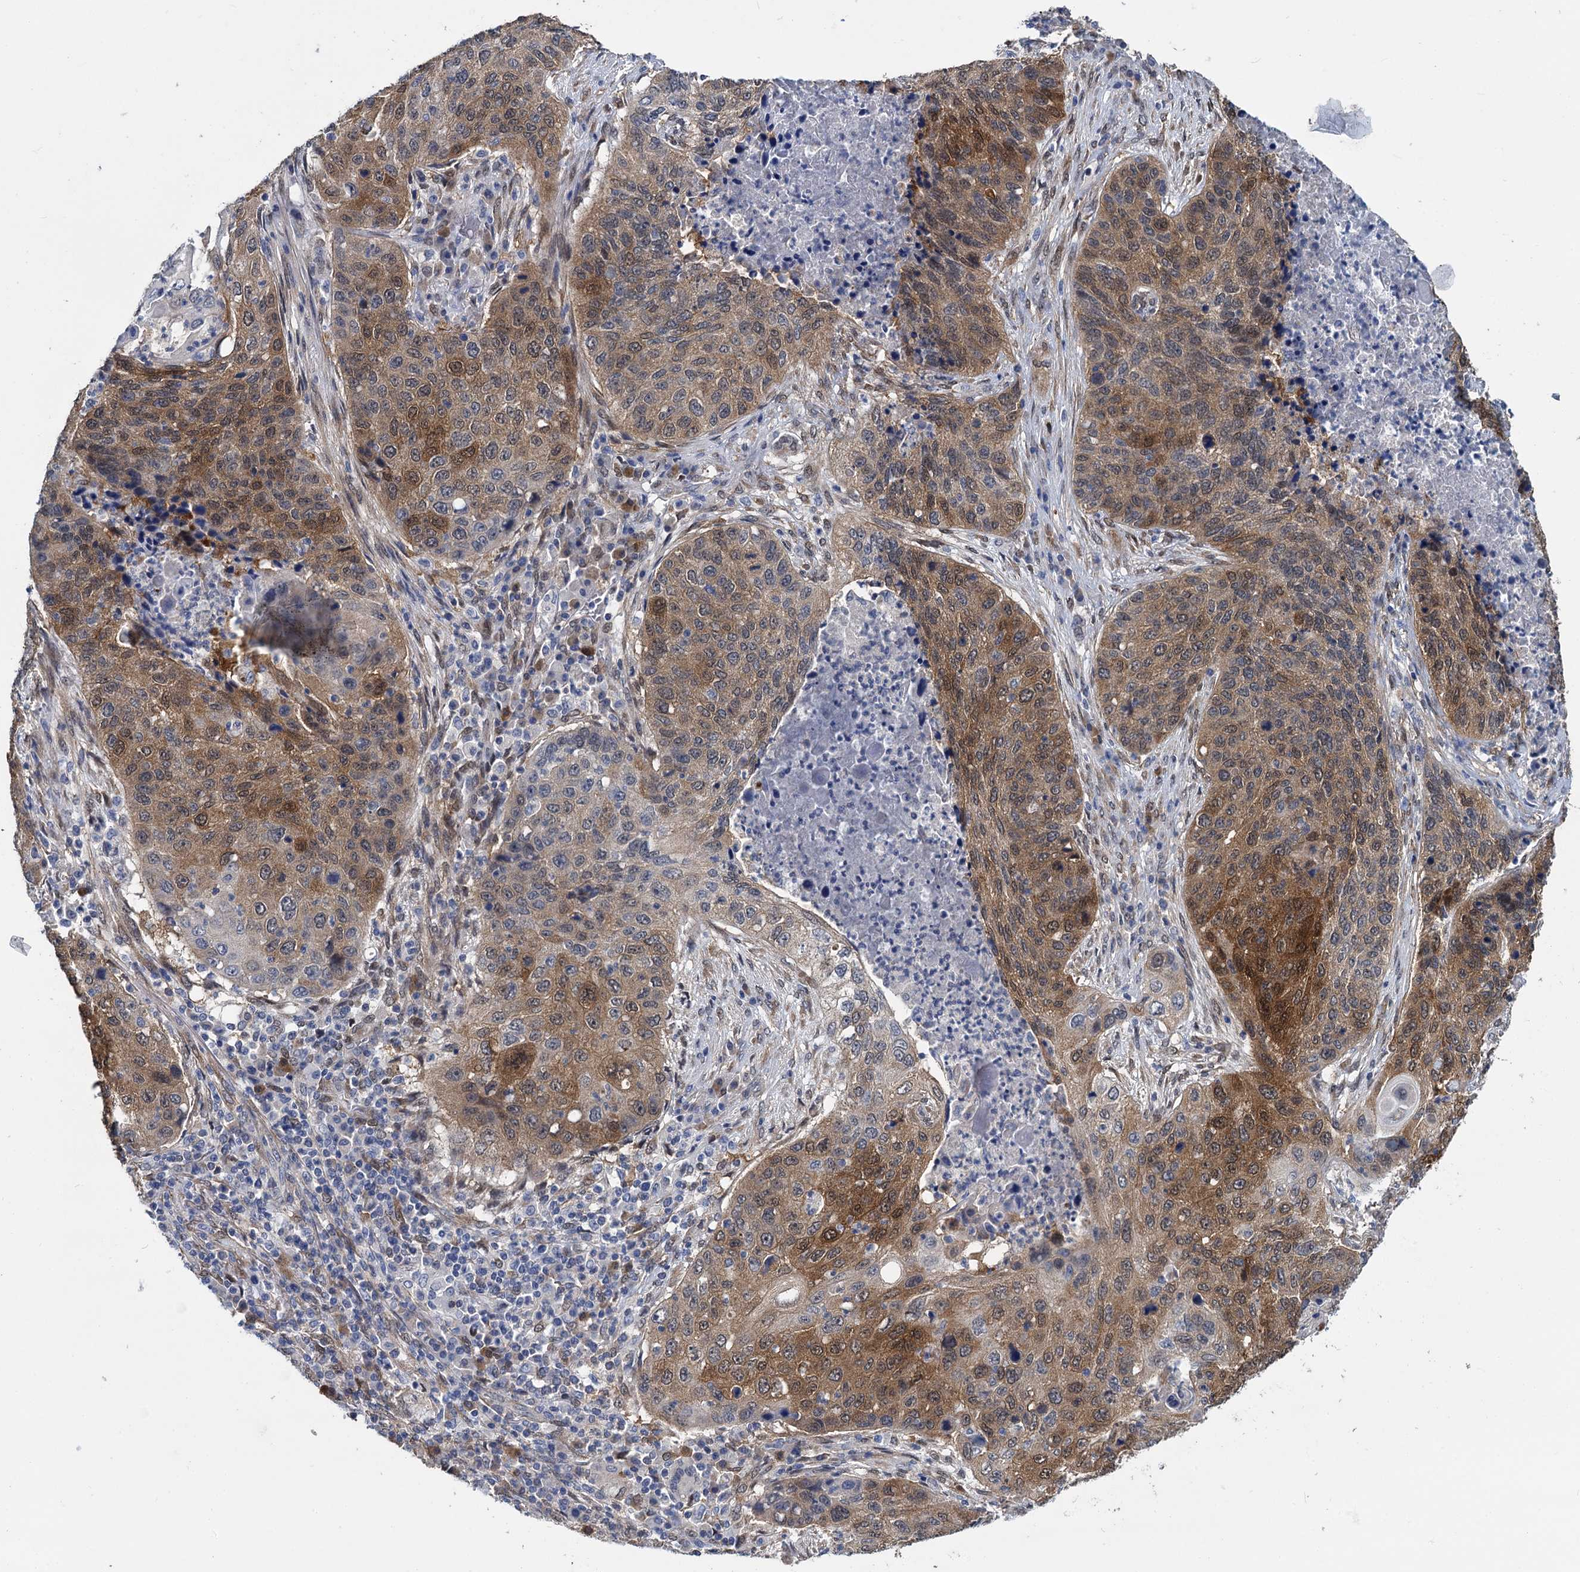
{"staining": {"intensity": "moderate", "quantity": "25%-75%", "location": "cytoplasmic/membranous"}, "tissue": "lung cancer", "cell_type": "Tumor cells", "image_type": "cancer", "snomed": [{"axis": "morphology", "description": "Squamous cell carcinoma, NOS"}, {"axis": "topography", "description": "Lung"}], "caption": "A medium amount of moderate cytoplasmic/membranous expression is identified in approximately 25%-75% of tumor cells in lung cancer tissue.", "gene": "GSTM3", "patient": {"sex": "female", "age": 63}}